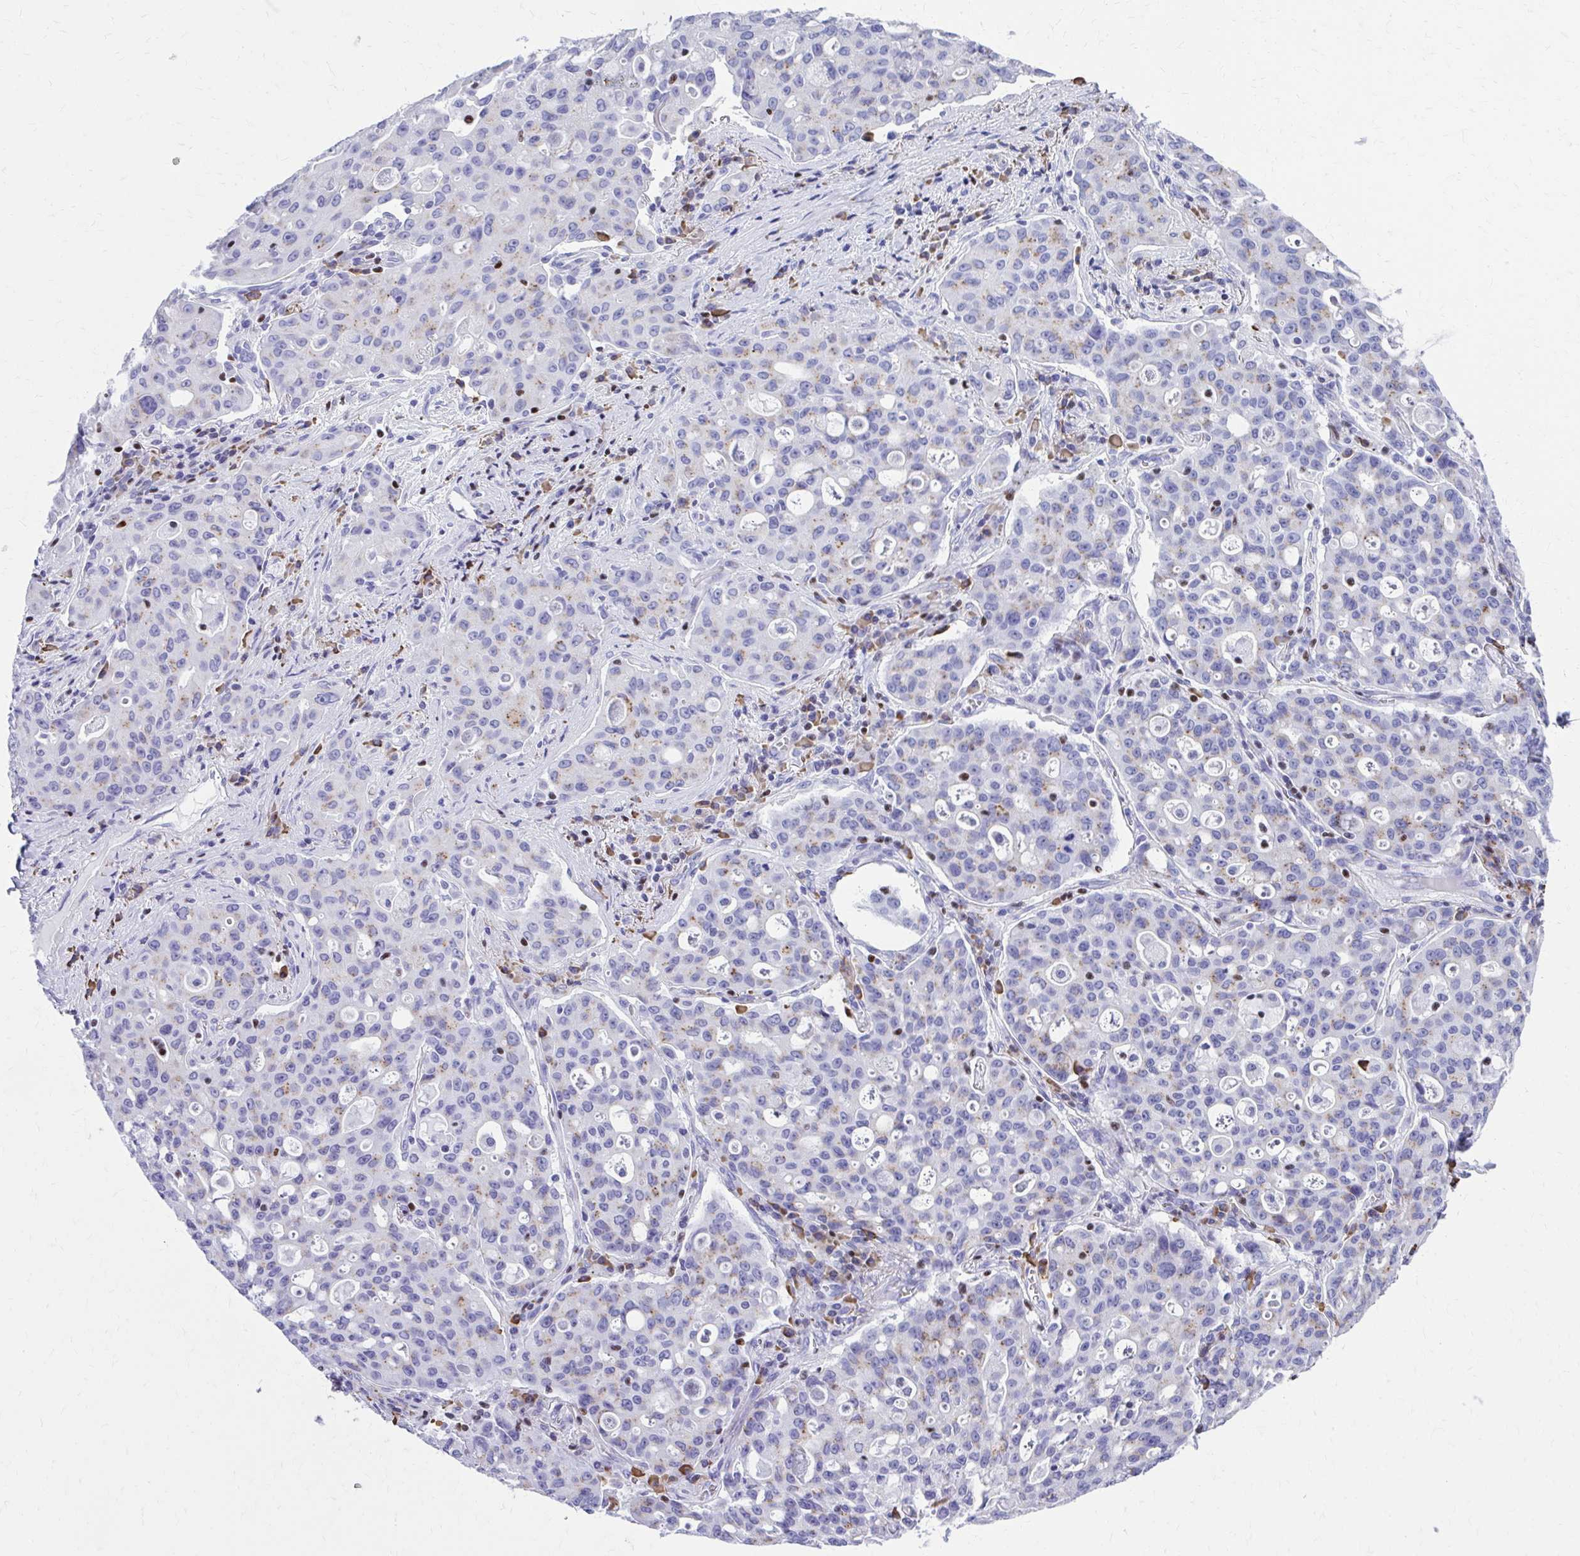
{"staining": {"intensity": "weak", "quantity": "<25%", "location": "cytoplasmic/membranous"}, "tissue": "lung cancer", "cell_type": "Tumor cells", "image_type": "cancer", "snomed": [{"axis": "morphology", "description": "Adenocarcinoma, NOS"}, {"axis": "topography", "description": "Lung"}], "caption": "A high-resolution image shows immunohistochemistry staining of lung adenocarcinoma, which shows no significant staining in tumor cells.", "gene": "RUNX3", "patient": {"sex": "female", "age": 44}}